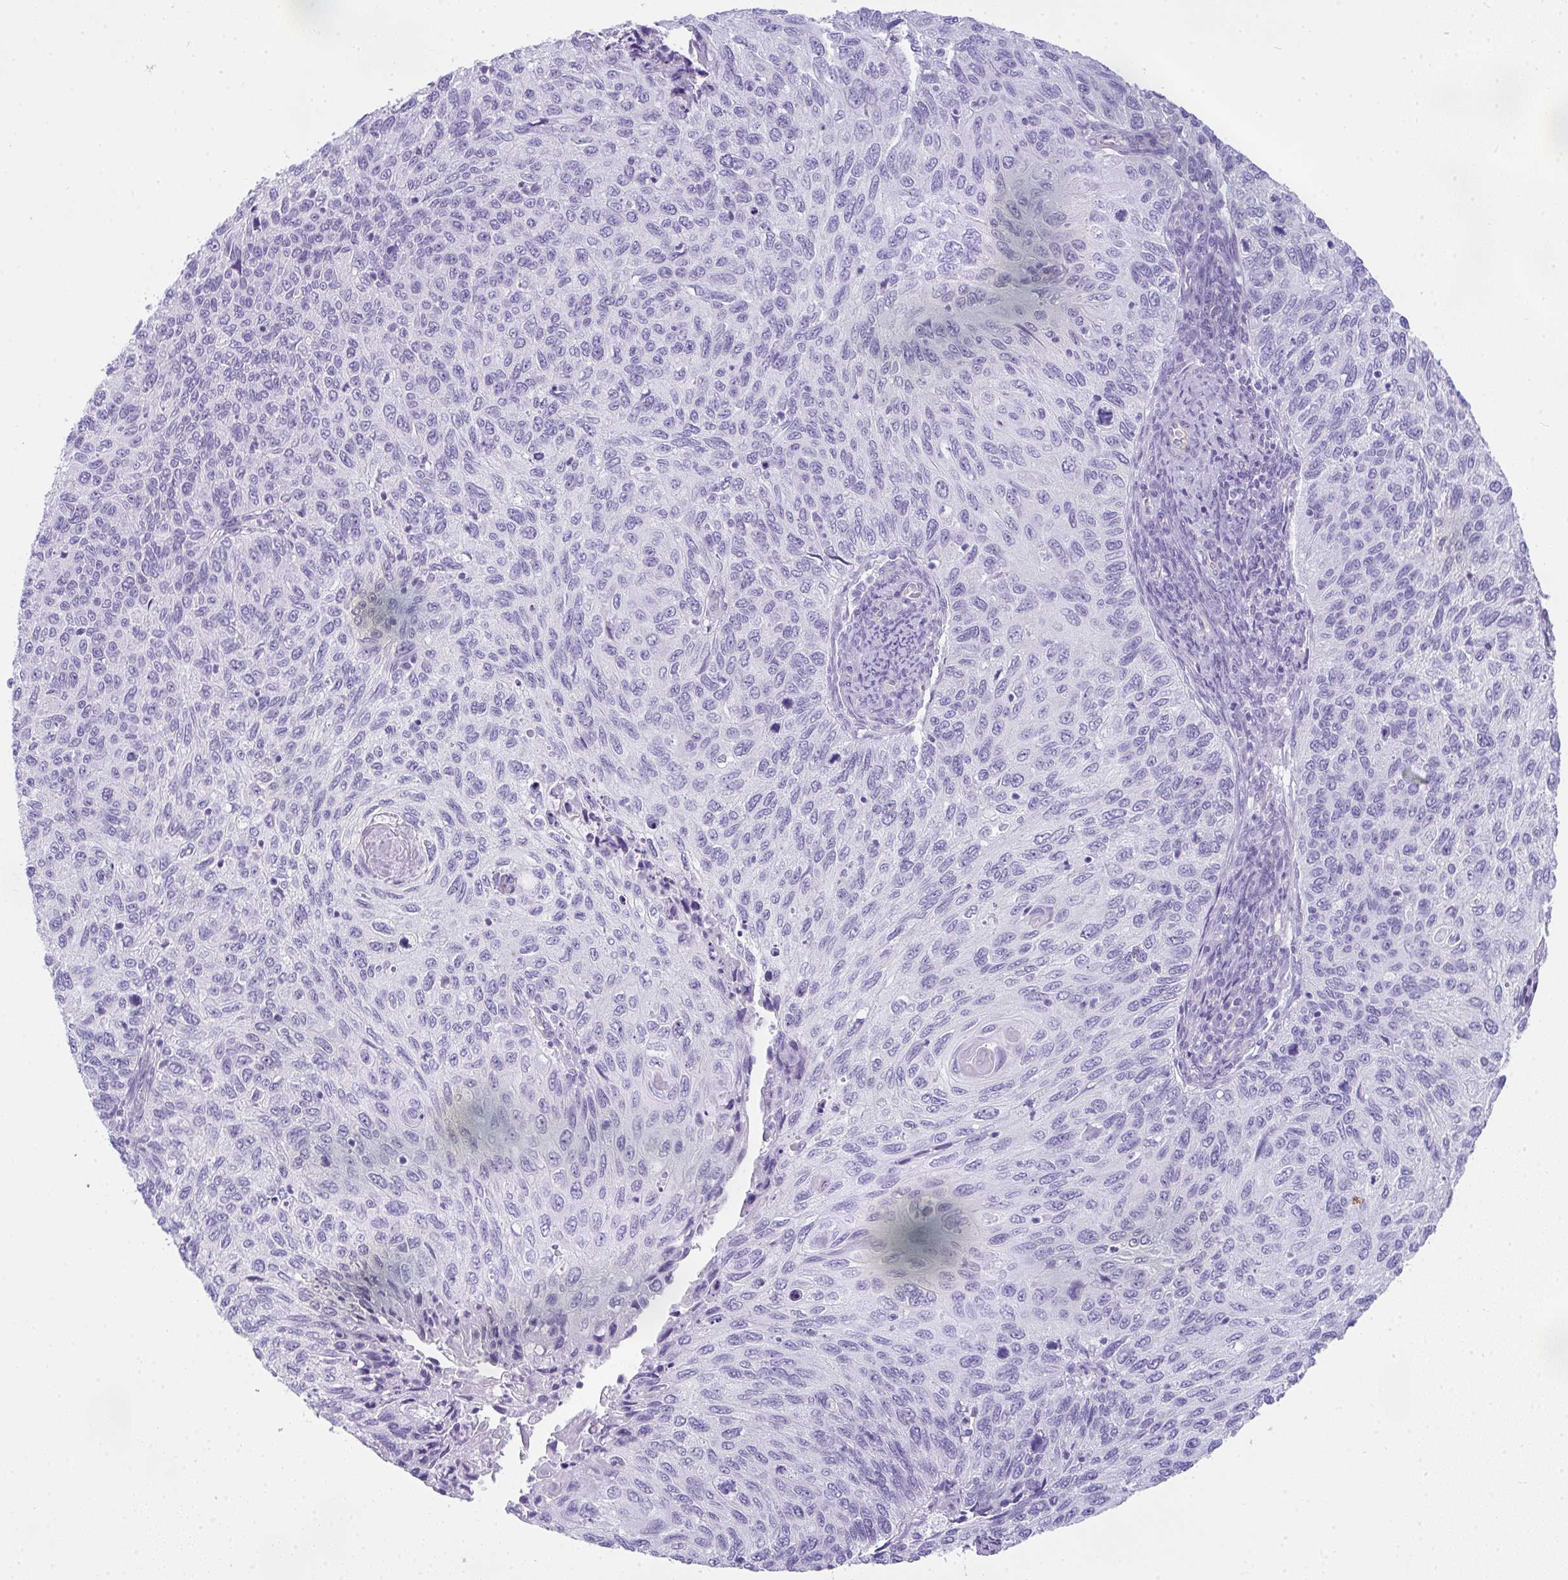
{"staining": {"intensity": "negative", "quantity": "none", "location": "none"}, "tissue": "cervical cancer", "cell_type": "Tumor cells", "image_type": "cancer", "snomed": [{"axis": "morphology", "description": "Squamous cell carcinoma, NOS"}, {"axis": "topography", "description": "Cervix"}], "caption": "Immunohistochemistry (IHC) photomicrograph of neoplastic tissue: human cervical cancer stained with DAB displays no significant protein expression in tumor cells. The staining was performed using DAB (3,3'-diaminobenzidine) to visualize the protein expression in brown, while the nuclei were stained in blue with hematoxylin (Magnification: 20x).", "gene": "RASL10A", "patient": {"sex": "female", "age": 70}}